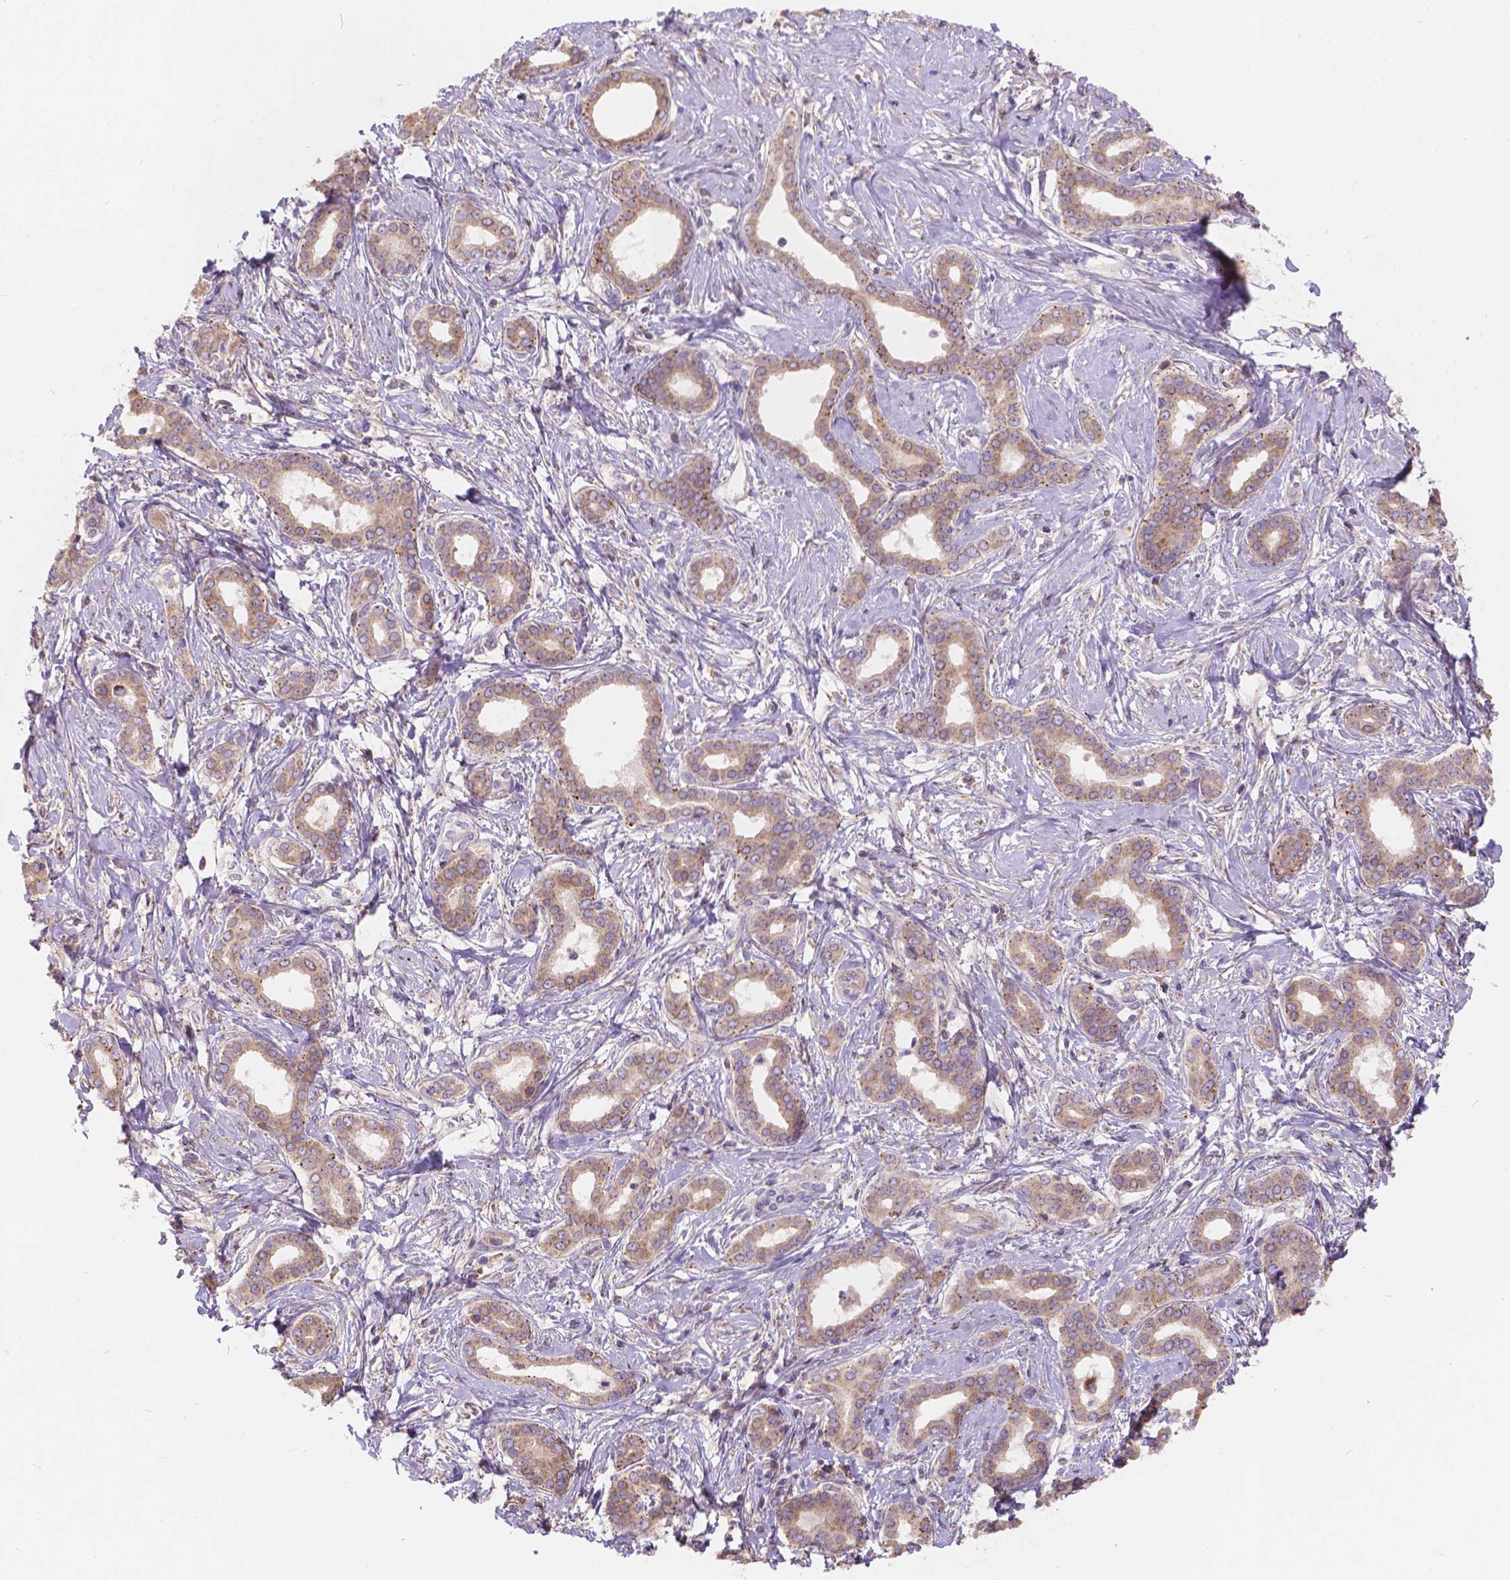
{"staining": {"intensity": "weak", "quantity": ">75%", "location": "cytoplasmic/membranous"}, "tissue": "liver cancer", "cell_type": "Tumor cells", "image_type": "cancer", "snomed": [{"axis": "morphology", "description": "Cholangiocarcinoma"}, {"axis": "topography", "description": "Liver"}], "caption": "Tumor cells show weak cytoplasmic/membranous expression in about >75% of cells in liver cancer (cholangiocarcinoma).", "gene": "CDK10", "patient": {"sex": "female", "age": 47}}